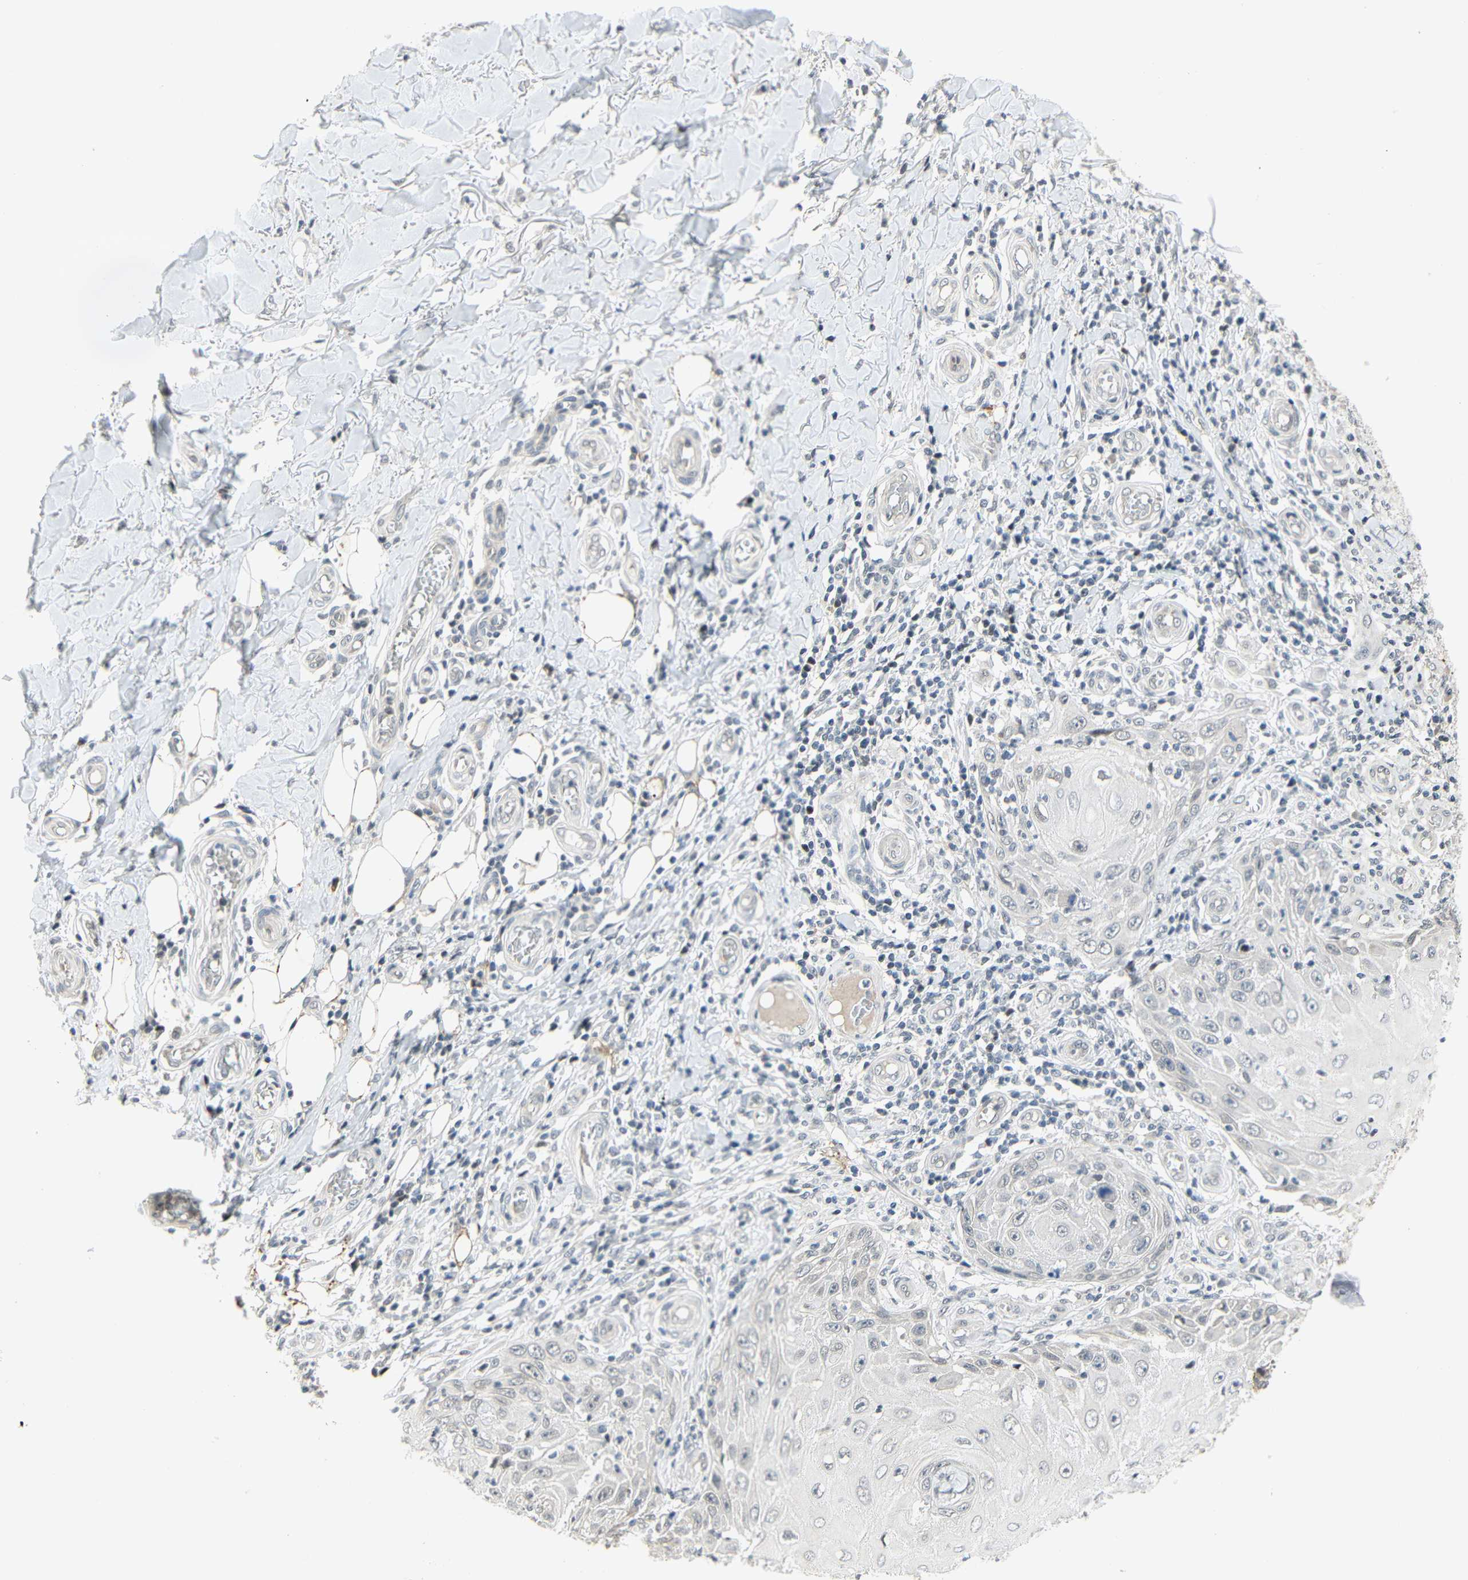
{"staining": {"intensity": "negative", "quantity": "none", "location": "none"}, "tissue": "skin cancer", "cell_type": "Tumor cells", "image_type": "cancer", "snomed": [{"axis": "morphology", "description": "Squamous cell carcinoma, NOS"}, {"axis": "topography", "description": "Skin"}], "caption": "This is a histopathology image of immunohistochemistry staining of skin cancer (squamous cell carcinoma), which shows no positivity in tumor cells.", "gene": "IMPG2", "patient": {"sex": "female", "age": 73}}